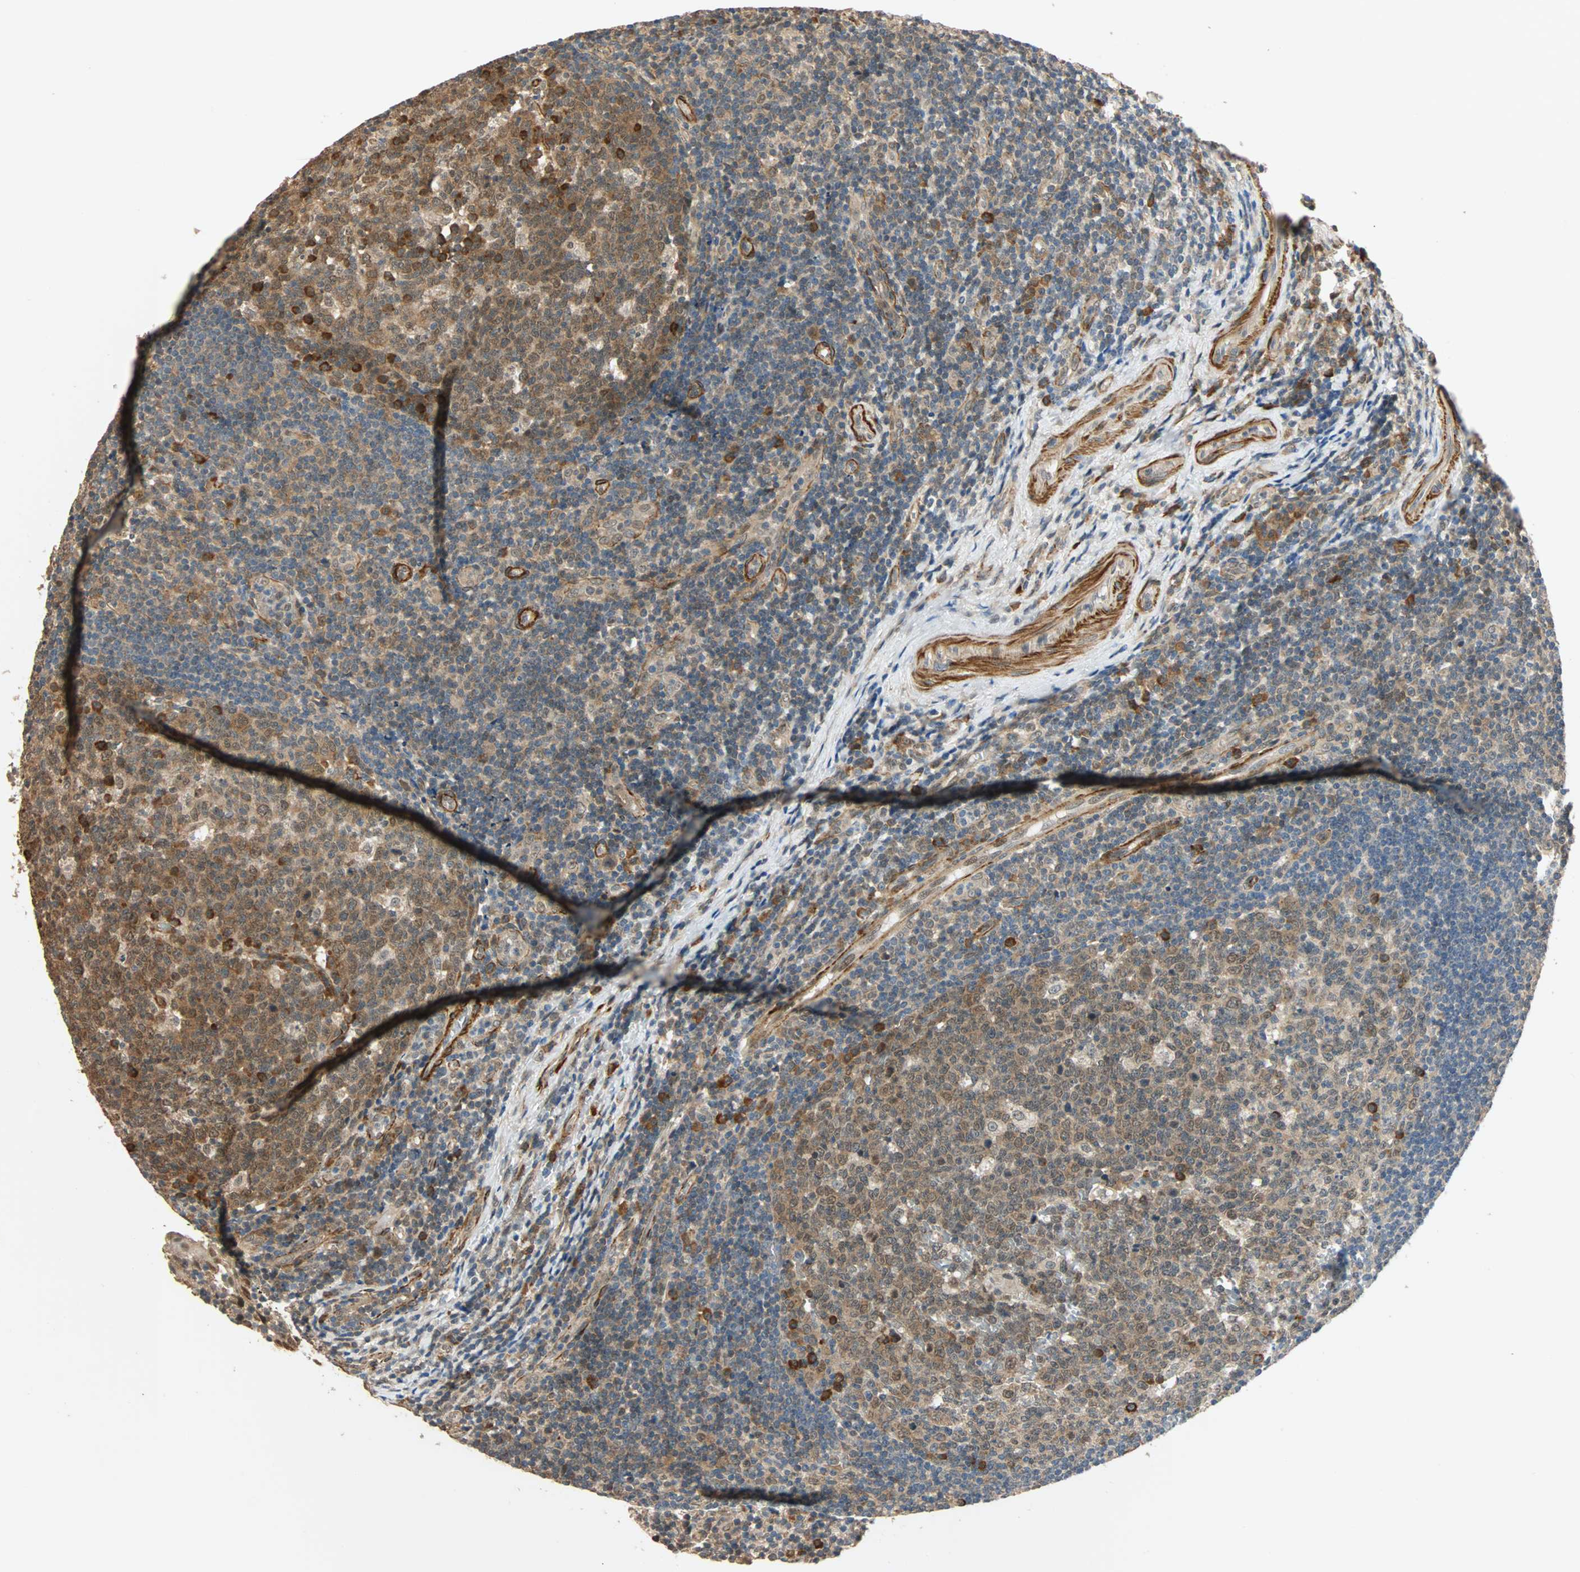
{"staining": {"intensity": "moderate", "quantity": ">75%", "location": "cytoplasmic/membranous"}, "tissue": "tonsil", "cell_type": "Germinal center cells", "image_type": "normal", "snomed": [{"axis": "morphology", "description": "Normal tissue, NOS"}, {"axis": "topography", "description": "Tonsil"}], "caption": "This is an image of immunohistochemistry staining of benign tonsil, which shows moderate expression in the cytoplasmic/membranous of germinal center cells.", "gene": "QSER1", "patient": {"sex": "female", "age": 40}}